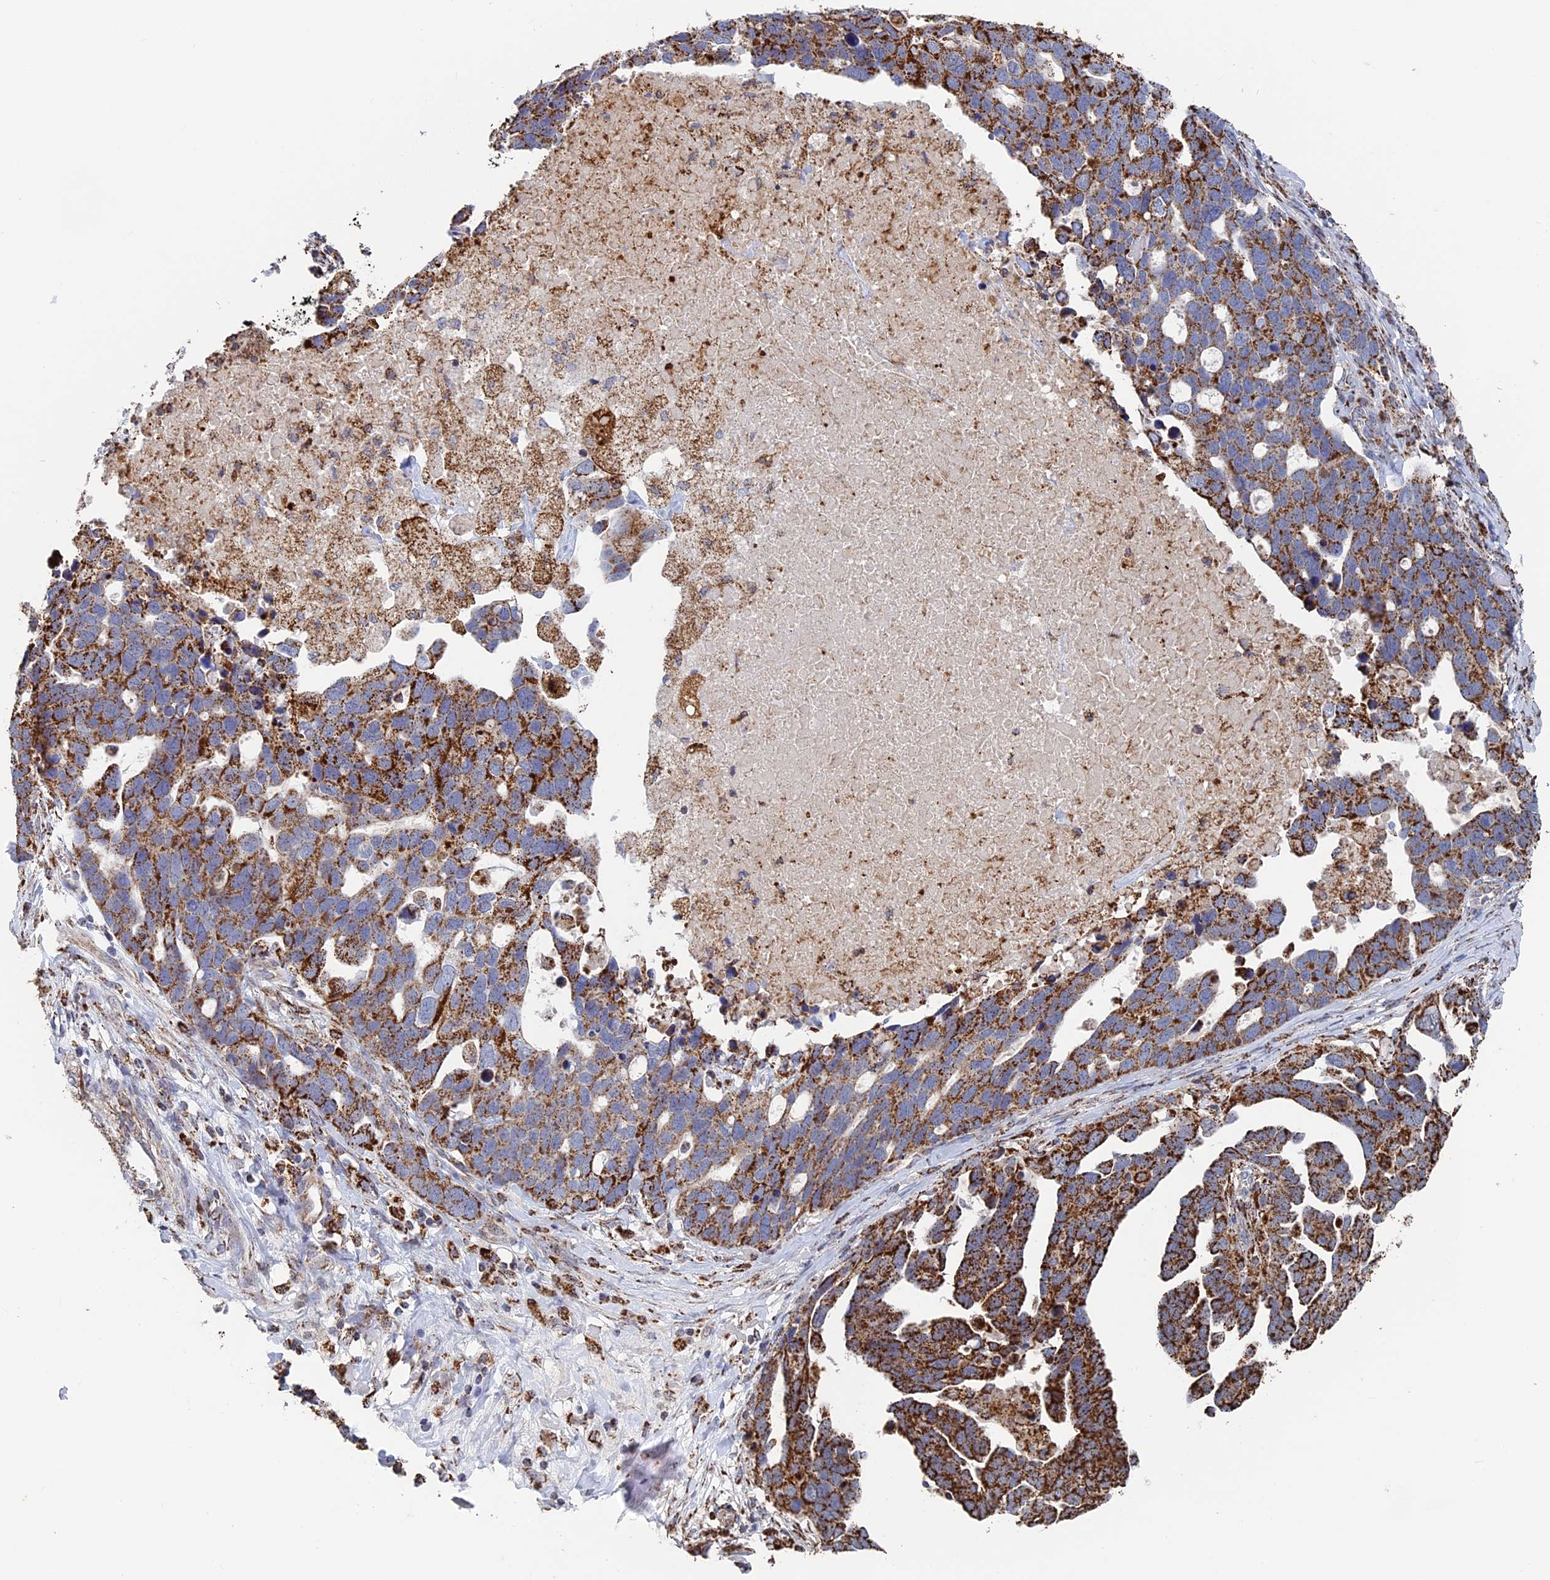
{"staining": {"intensity": "strong", "quantity": ">75%", "location": "cytoplasmic/membranous"}, "tissue": "ovarian cancer", "cell_type": "Tumor cells", "image_type": "cancer", "snomed": [{"axis": "morphology", "description": "Cystadenocarcinoma, serous, NOS"}, {"axis": "topography", "description": "Ovary"}], "caption": "Human ovarian cancer (serous cystadenocarcinoma) stained with a protein marker demonstrates strong staining in tumor cells.", "gene": "SEC24D", "patient": {"sex": "female", "age": 54}}